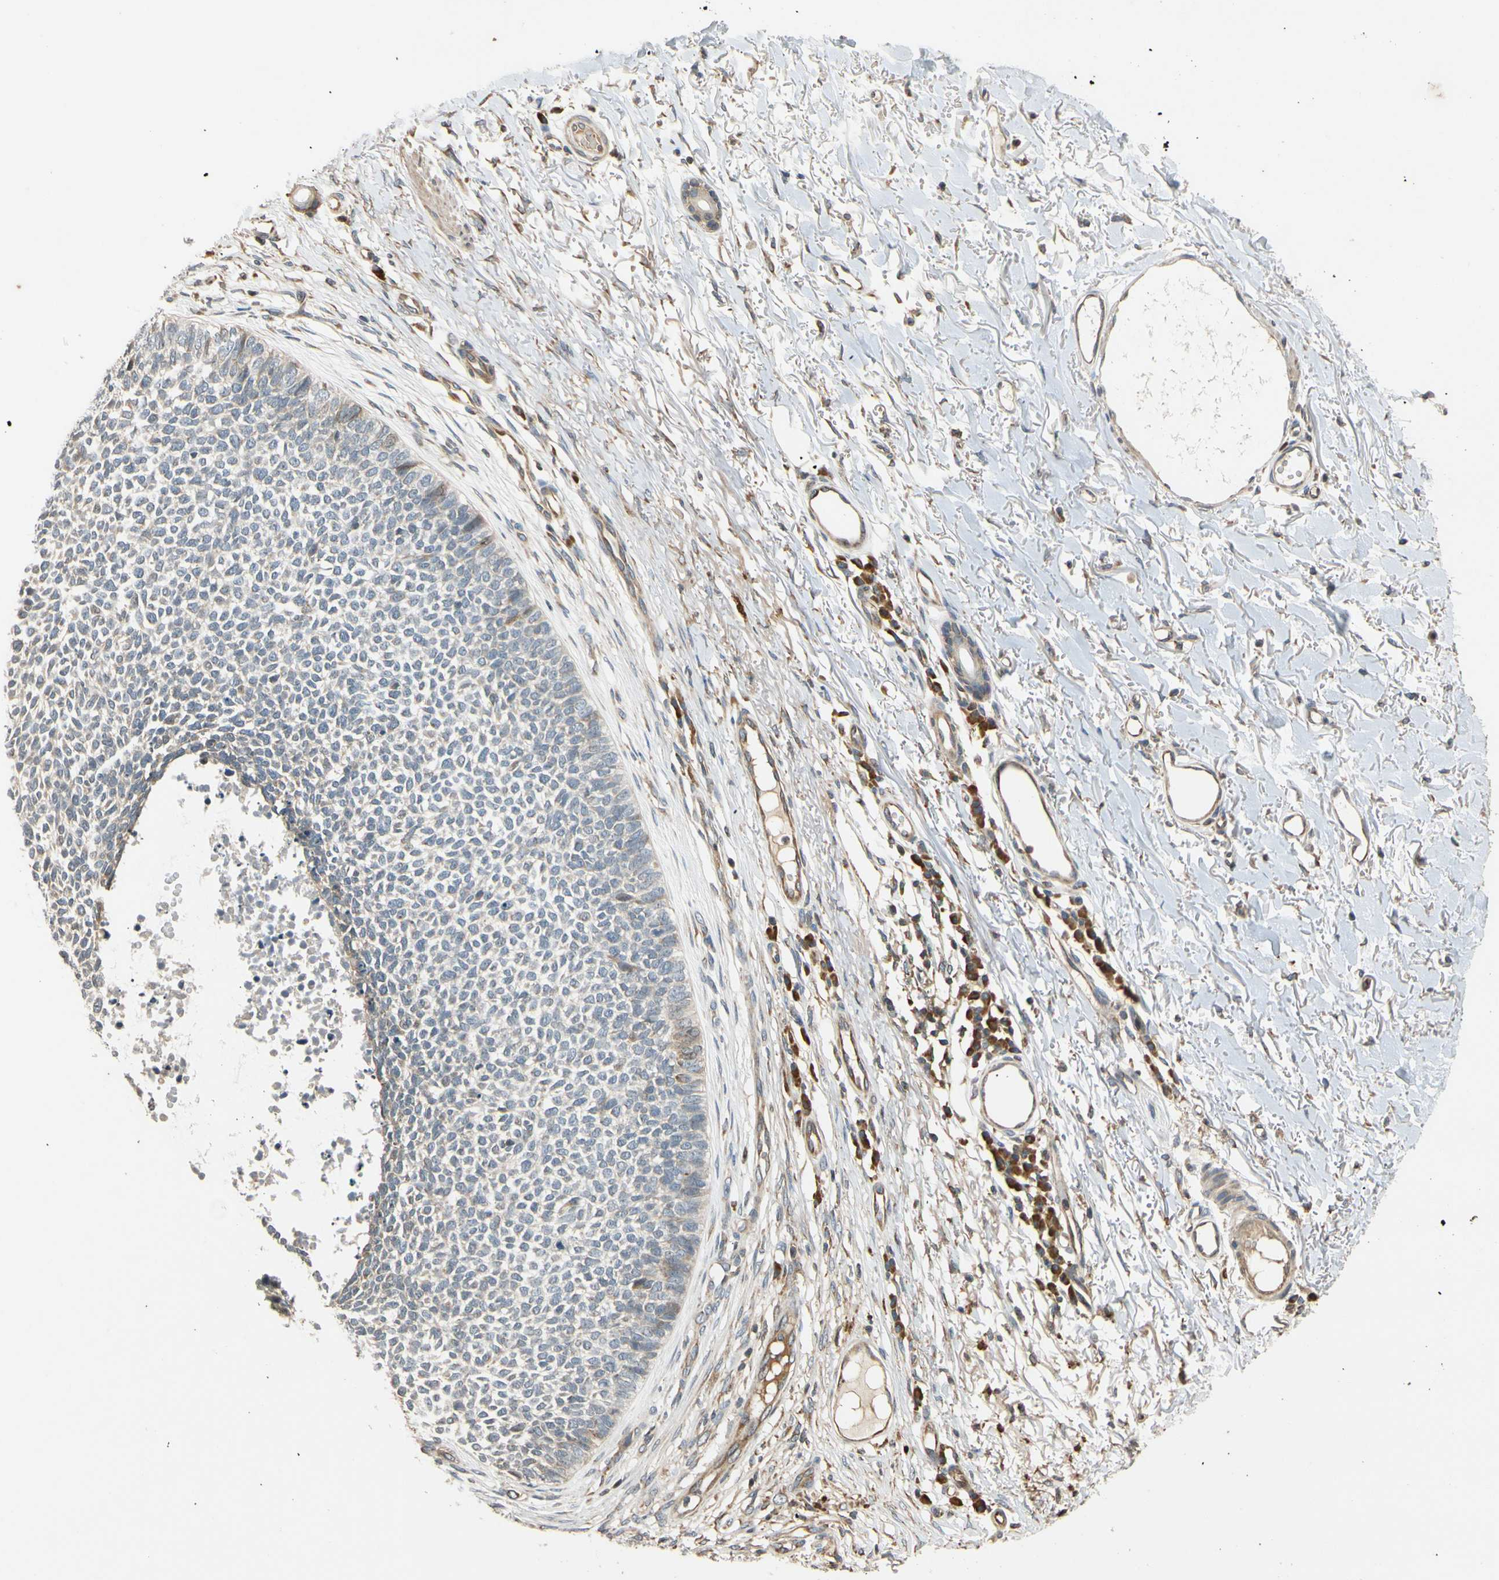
{"staining": {"intensity": "weak", "quantity": ">75%", "location": "cytoplasmic/membranous"}, "tissue": "skin cancer", "cell_type": "Tumor cells", "image_type": "cancer", "snomed": [{"axis": "morphology", "description": "Basal cell carcinoma"}, {"axis": "topography", "description": "Skin"}], "caption": "IHC micrograph of human basal cell carcinoma (skin) stained for a protein (brown), which exhibits low levels of weak cytoplasmic/membranous positivity in about >75% of tumor cells.", "gene": "ATP2C1", "patient": {"sex": "female", "age": 84}}